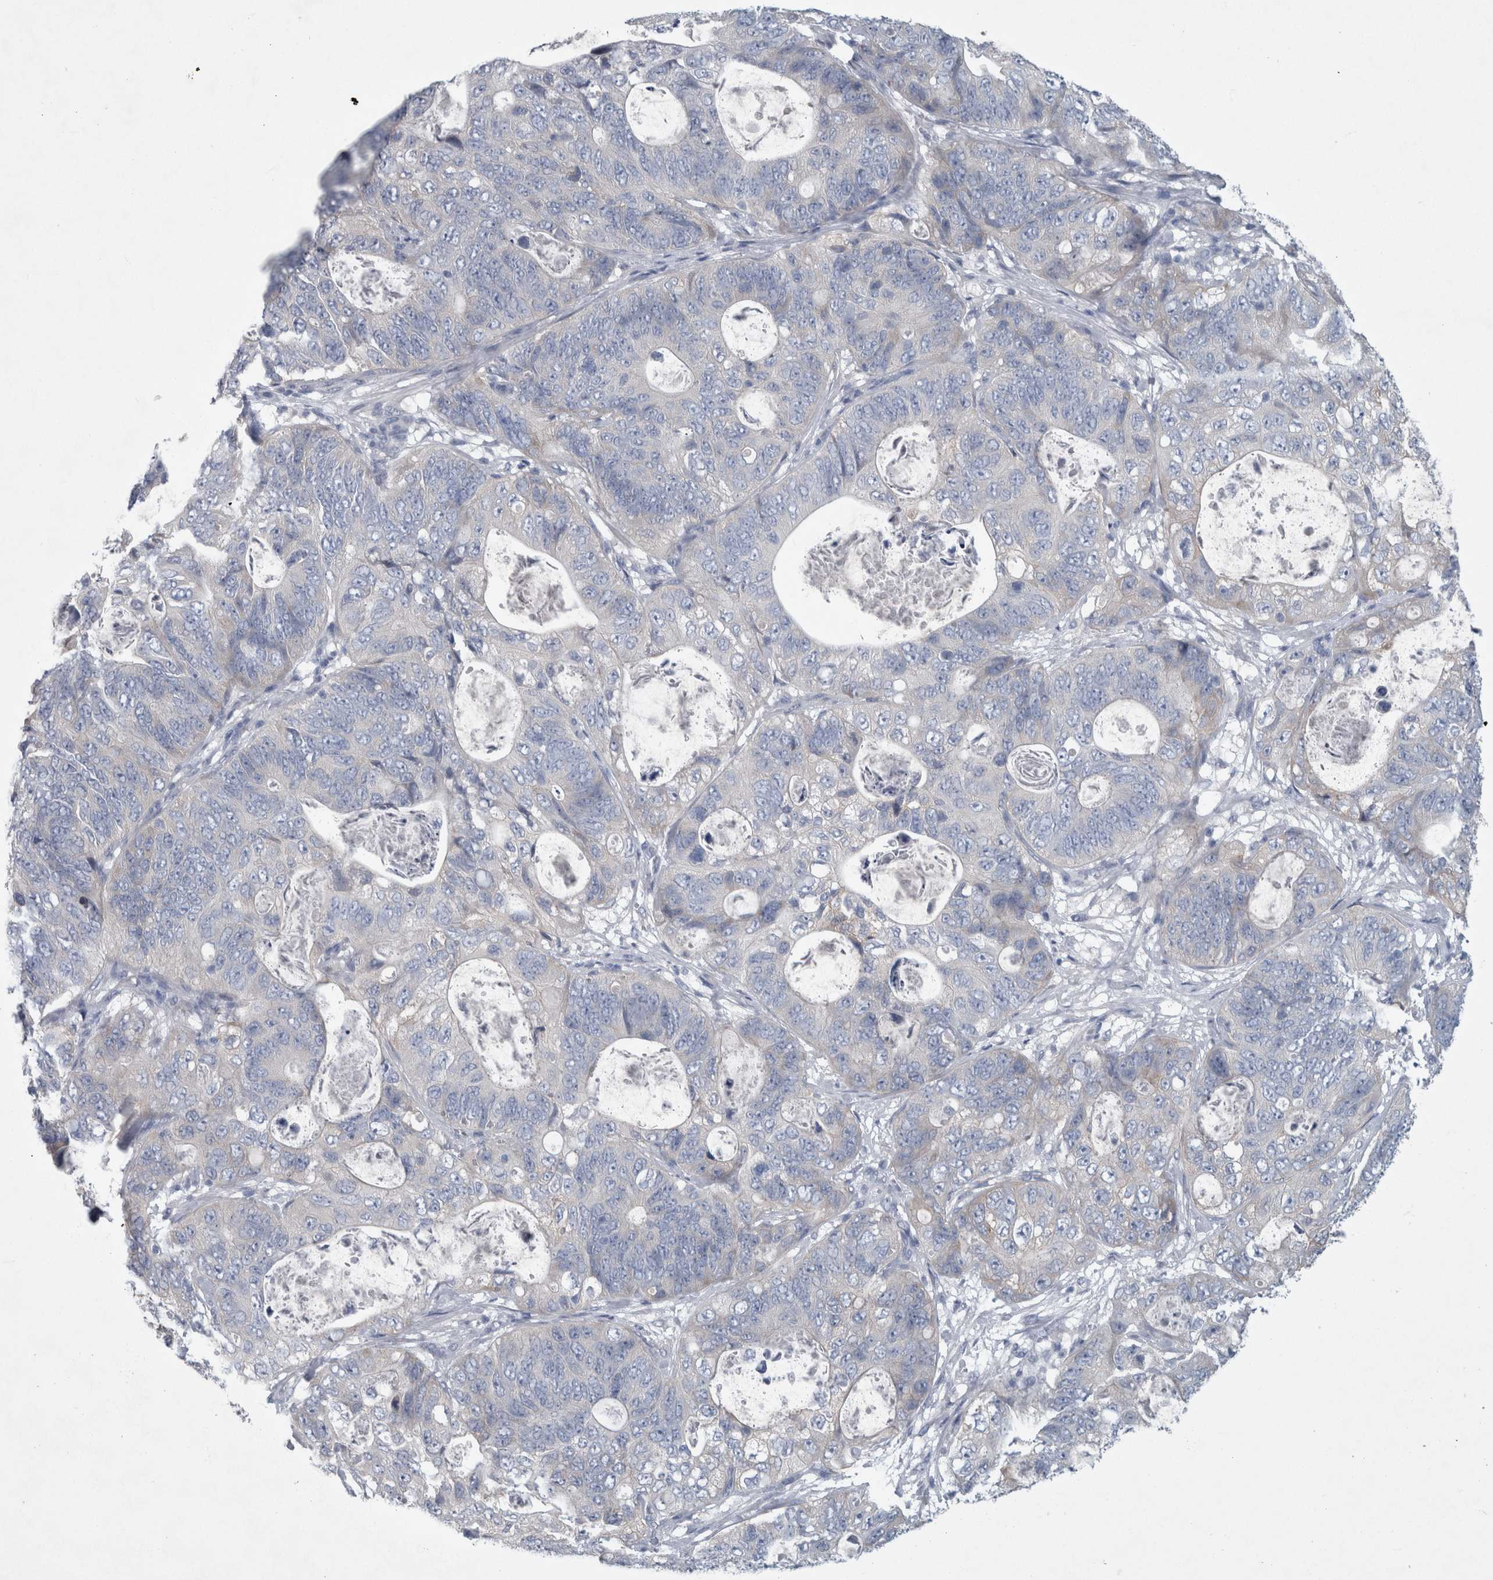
{"staining": {"intensity": "negative", "quantity": "none", "location": "none"}, "tissue": "stomach cancer", "cell_type": "Tumor cells", "image_type": "cancer", "snomed": [{"axis": "morphology", "description": "Normal tissue, NOS"}, {"axis": "morphology", "description": "Adenocarcinoma, NOS"}, {"axis": "topography", "description": "Stomach"}], "caption": "The image demonstrates no staining of tumor cells in adenocarcinoma (stomach). (Brightfield microscopy of DAB immunohistochemistry (IHC) at high magnification).", "gene": "FAM83H", "patient": {"sex": "female", "age": 89}}